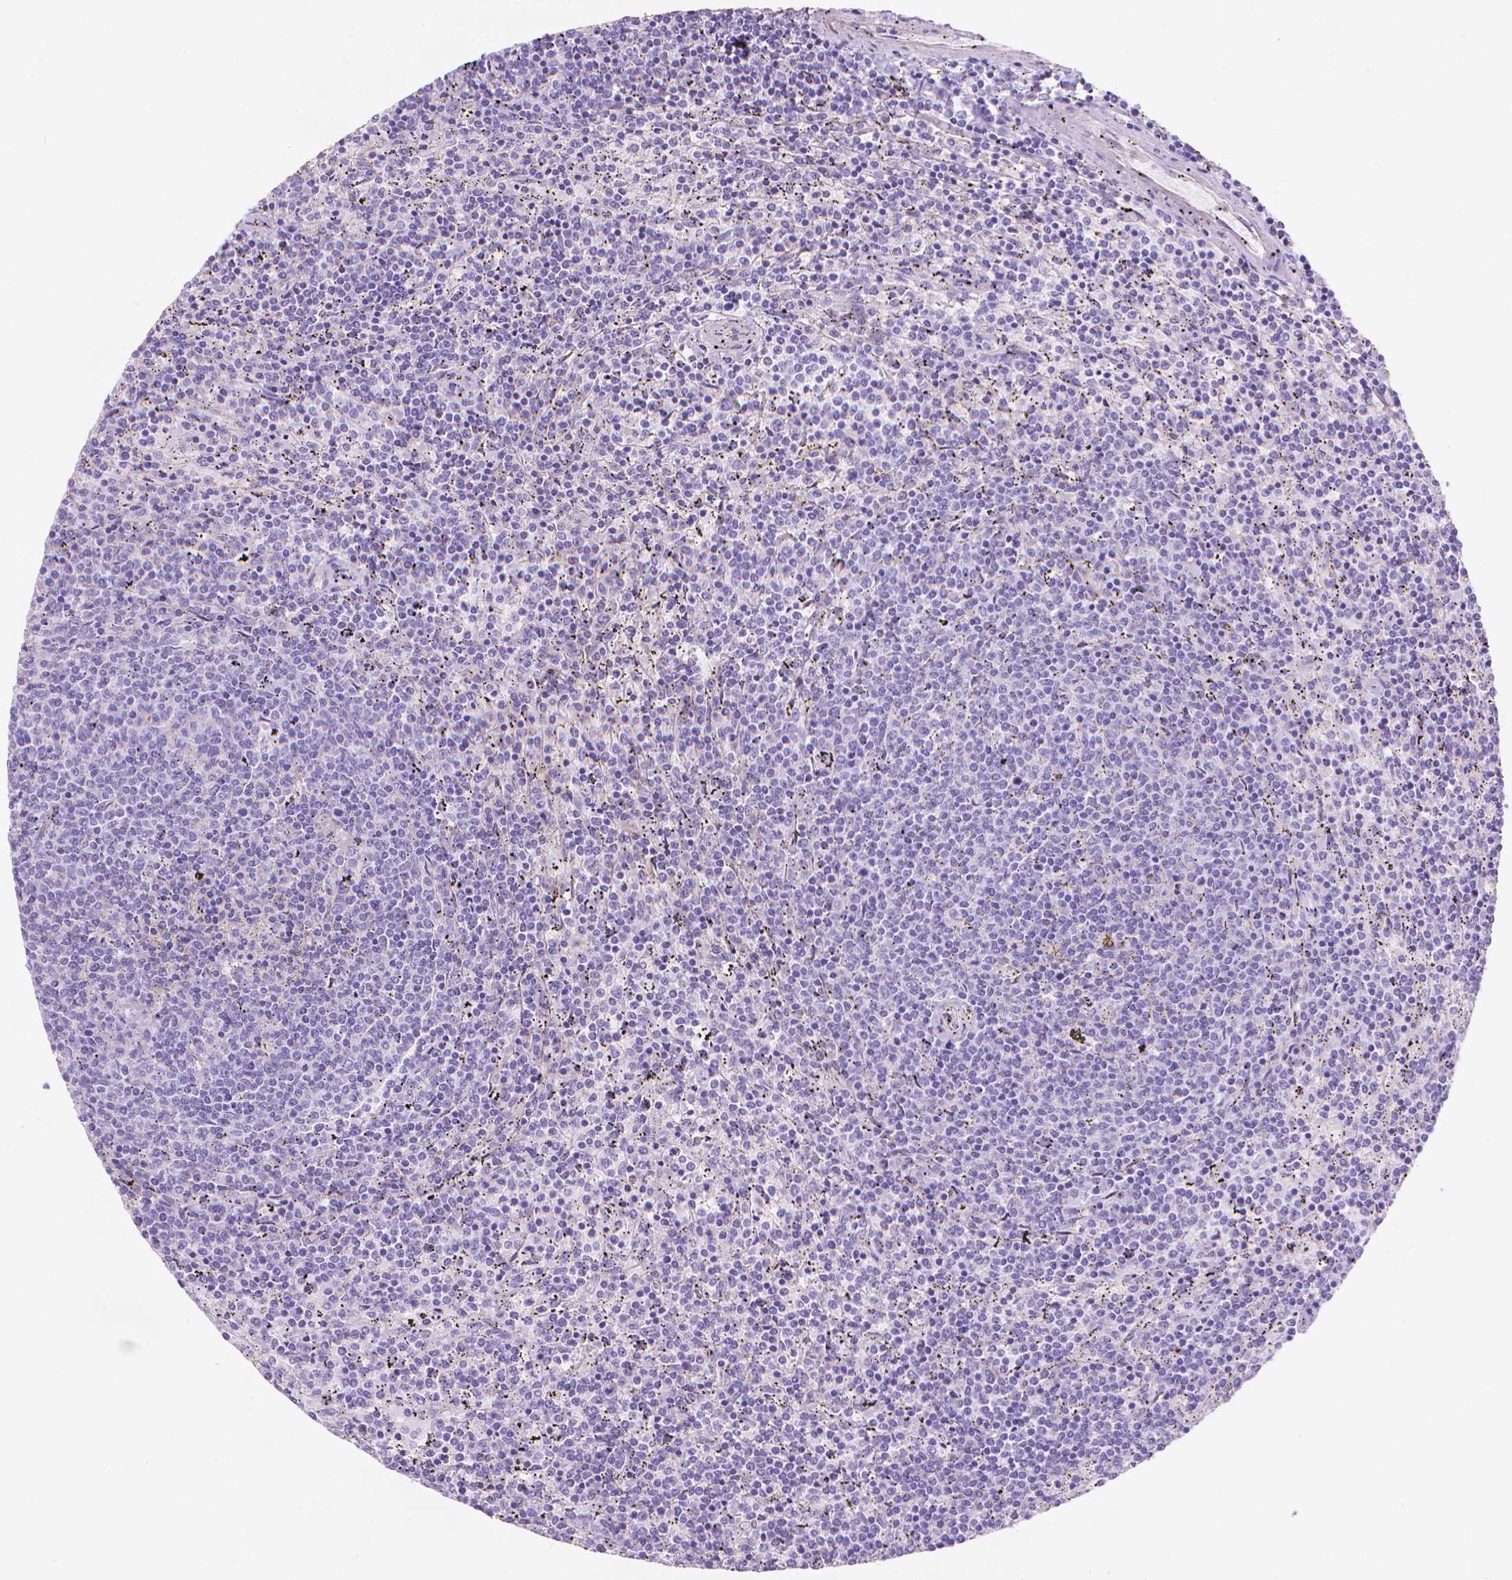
{"staining": {"intensity": "negative", "quantity": "none", "location": "none"}, "tissue": "lymphoma", "cell_type": "Tumor cells", "image_type": "cancer", "snomed": [{"axis": "morphology", "description": "Malignant lymphoma, non-Hodgkin's type, Low grade"}, {"axis": "topography", "description": "Spleen"}], "caption": "IHC of human lymphoma exhibits no staining in tumor cells.", "gene": "MBLAC1", "patient": {"sex": "female", "age": 50}}